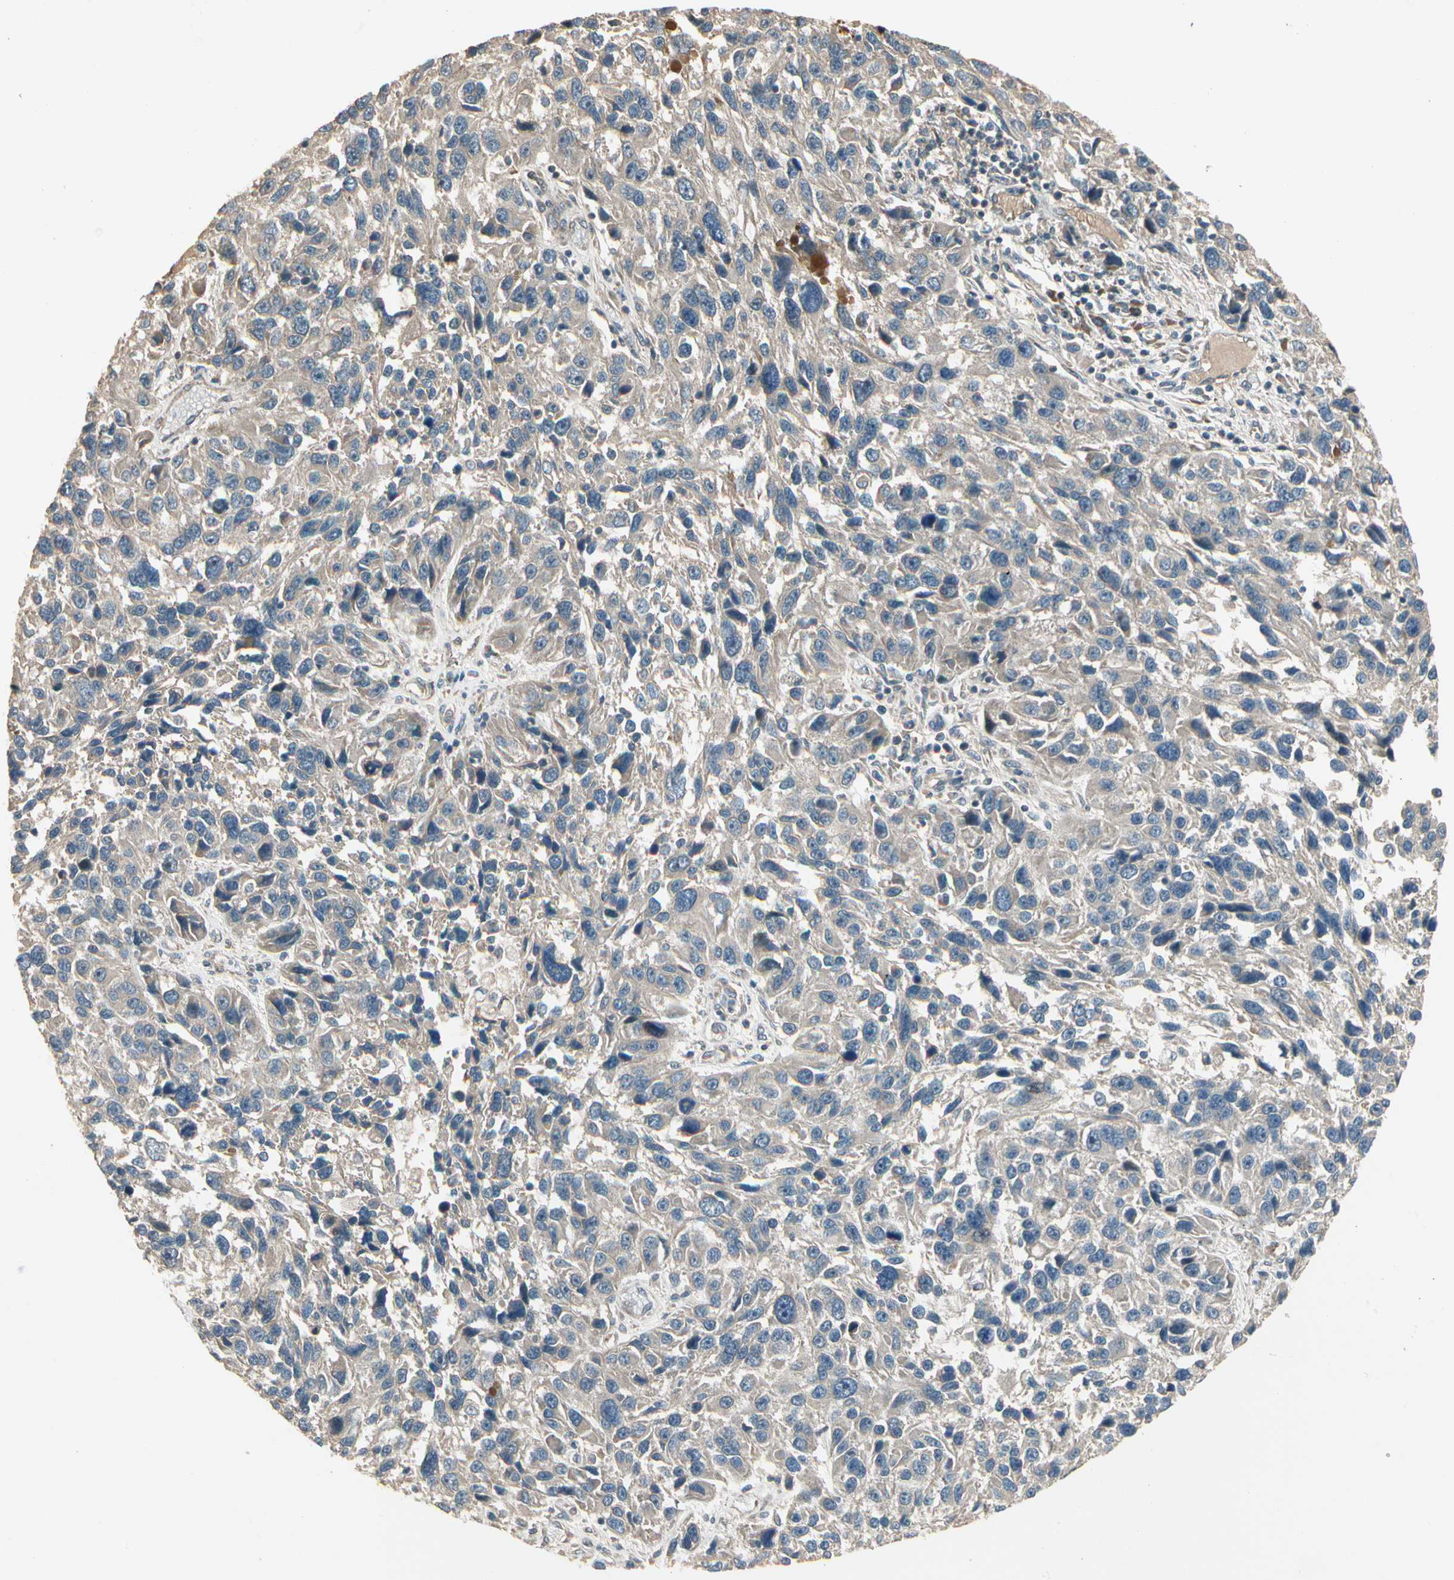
{"staining": {"intensity": "weak", "quantity": "<25%", "location": "cytoplasmic/membranous"}, "tissue": "melanoma", "cell_type": "Tumor cells", "image_type": "cancer", "snomed": [{"axis": "morphology", "description": "Malignant melanoma, NOS"}, {"axis": "topography", "description": "Skin"}], "caption": "Malignant melanoma was stained to show a protein in brown. There is no significant positivity in tumor cells.", "gene": "ACVR1", "patient": {"sex": "male", "age": 53}}